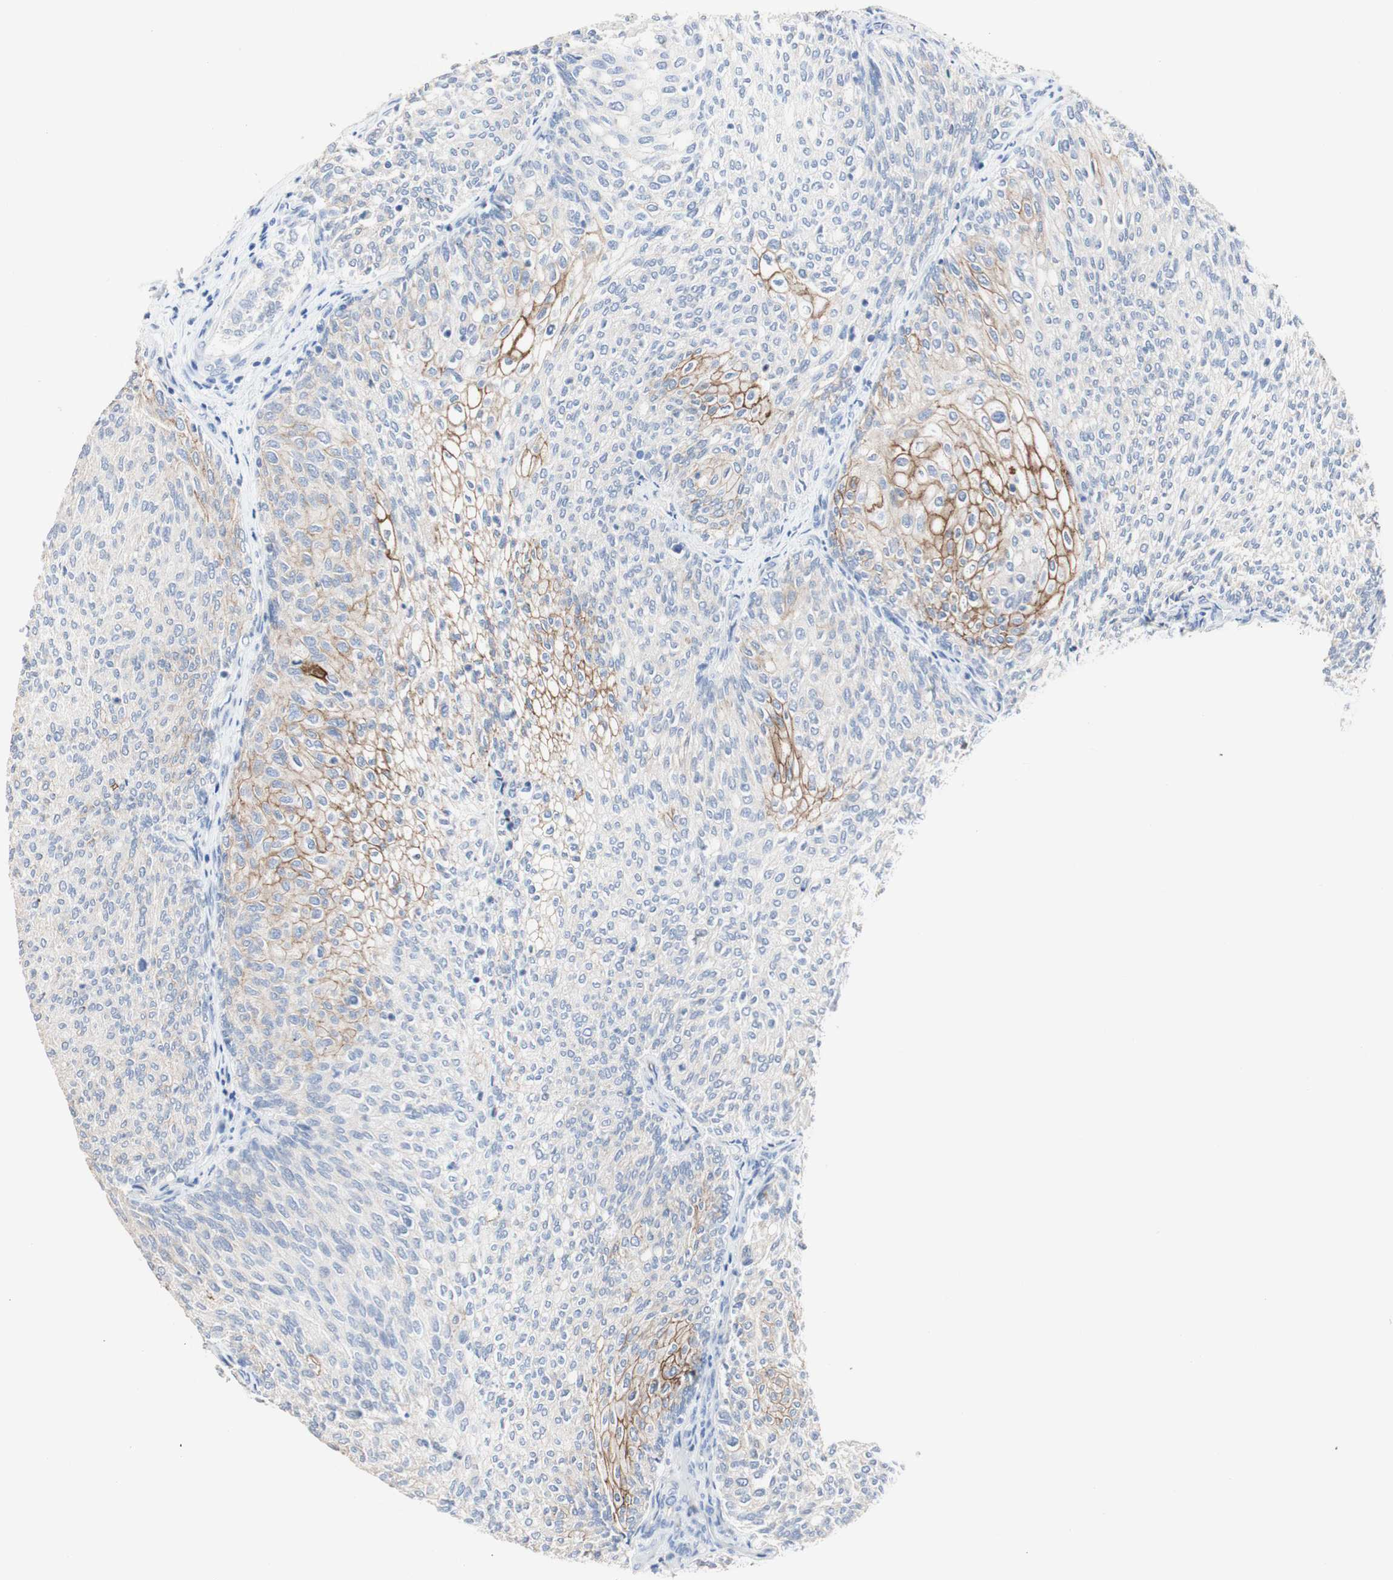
{"staining": {"intensity": "moderate", "quantity": "<25%", "location": "cytoplasmic/membranous"}, "tissue": "urothelial cancer", "cell_type": "Tumor cells", "image_type": "cancer", "snomed": [{"axis": "morphology", "description": "Urothelial carcinoma, Low grade"}, {"axis": "topography", "description": "Urinary bladder"}], "caption": "Low-grade urothelial carcinoma stained with DAB immunohistochemistry (IHC) exhibits low levels of moderate cytoplasmic/membranous expression in approximately <25% of tumor cells.", "gene": "DSC2", "patient": {"sex": "female", "age": 79}}